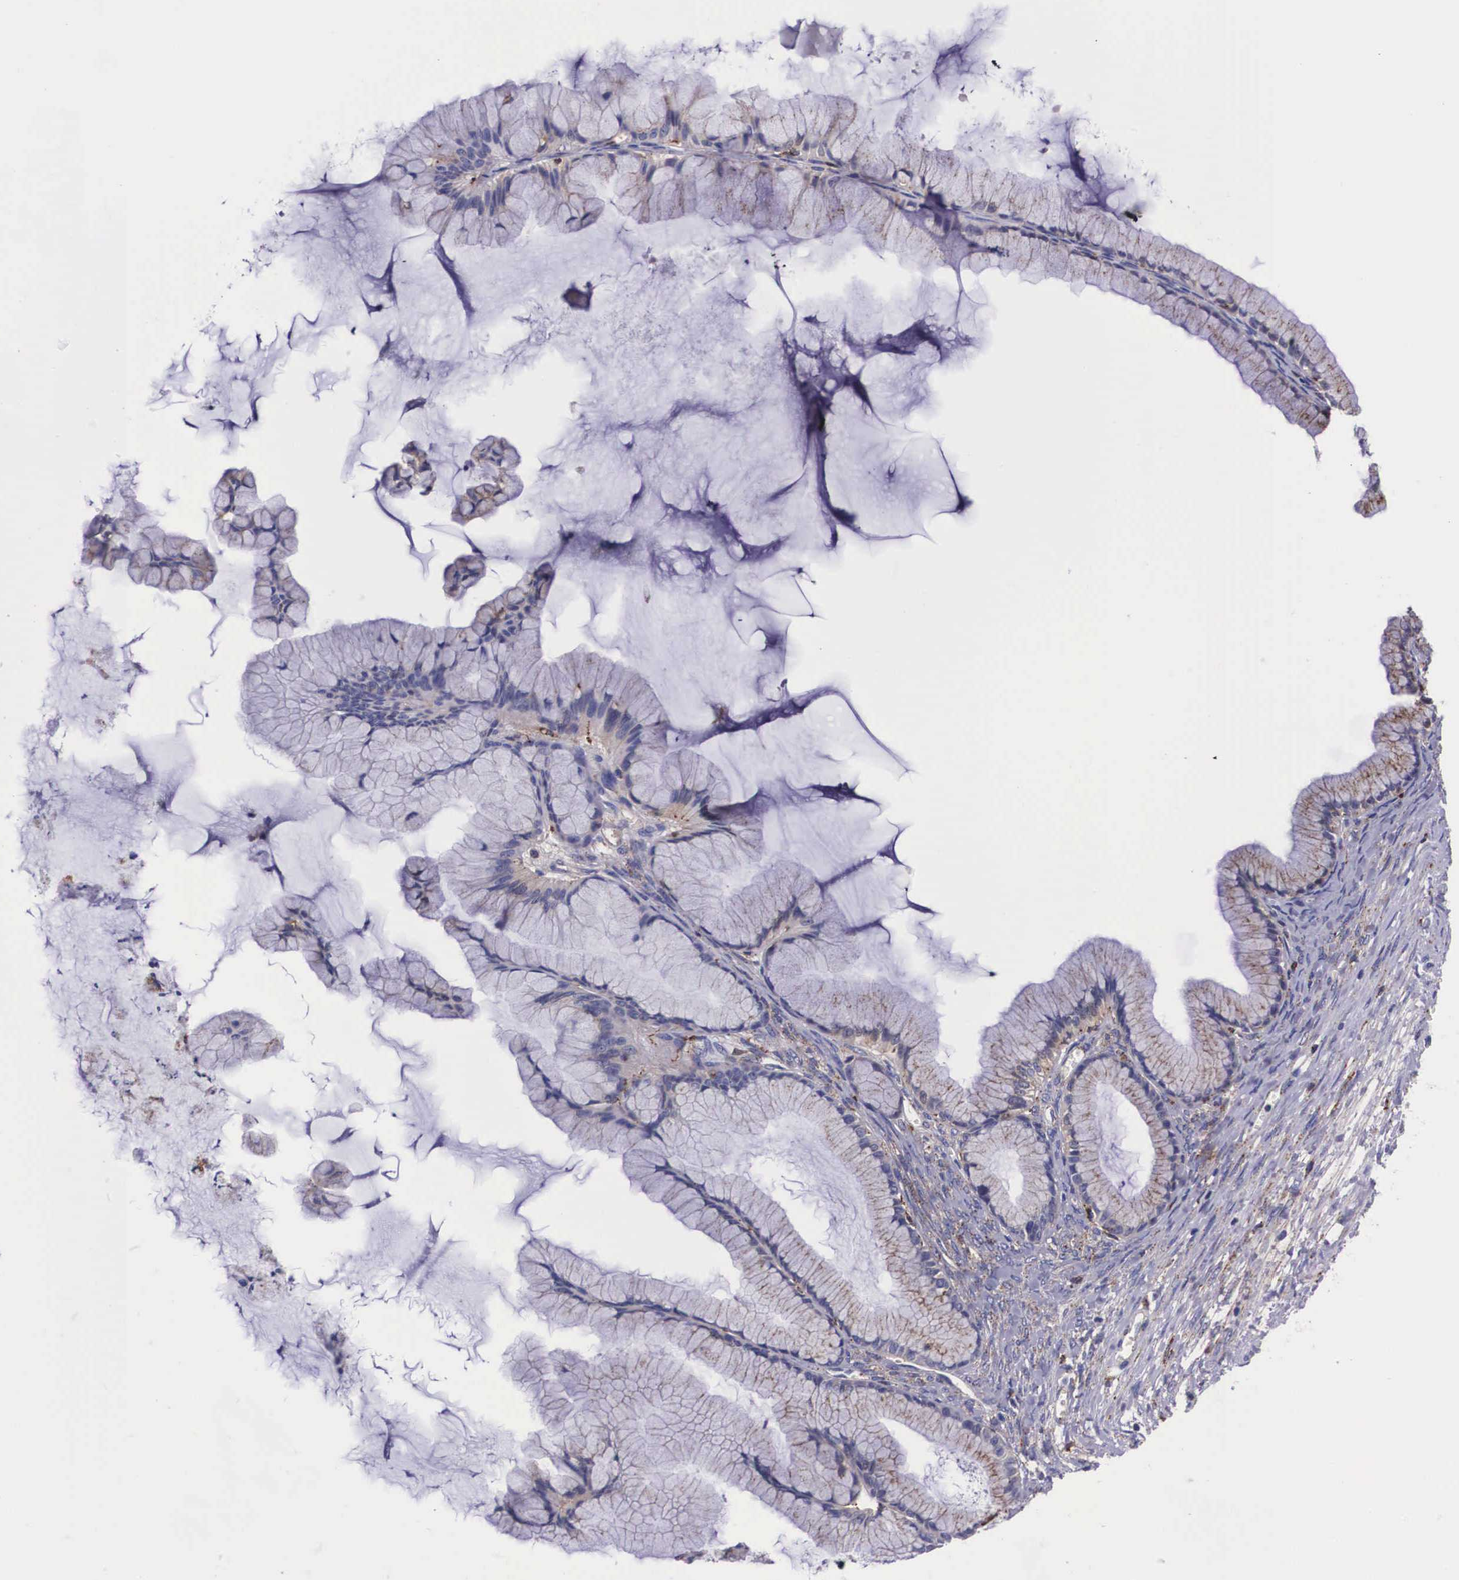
{"staining": {"intensity": "weak", "quantity": "25%-75%", "location": "cytoplasmic/membranous"}, "tissue": "ovarian cancer", "cell_type": "Tumor cells", "image_type": "cancer", "snomed": [{"axis": "morphology", "description": "Cystadenocarcinoma, mucinous, NOS"}, {"axis": "topography", "description": "Ovary"}], "caption": "Weak cytoplasmic/membranous protein expression is identified in about 25%-75% of tumor cells in ovarian cancer (mucinous cystadenocarcinoma).", "gene": "NAGA", "patient": {"sex": "female", "age": 41}}